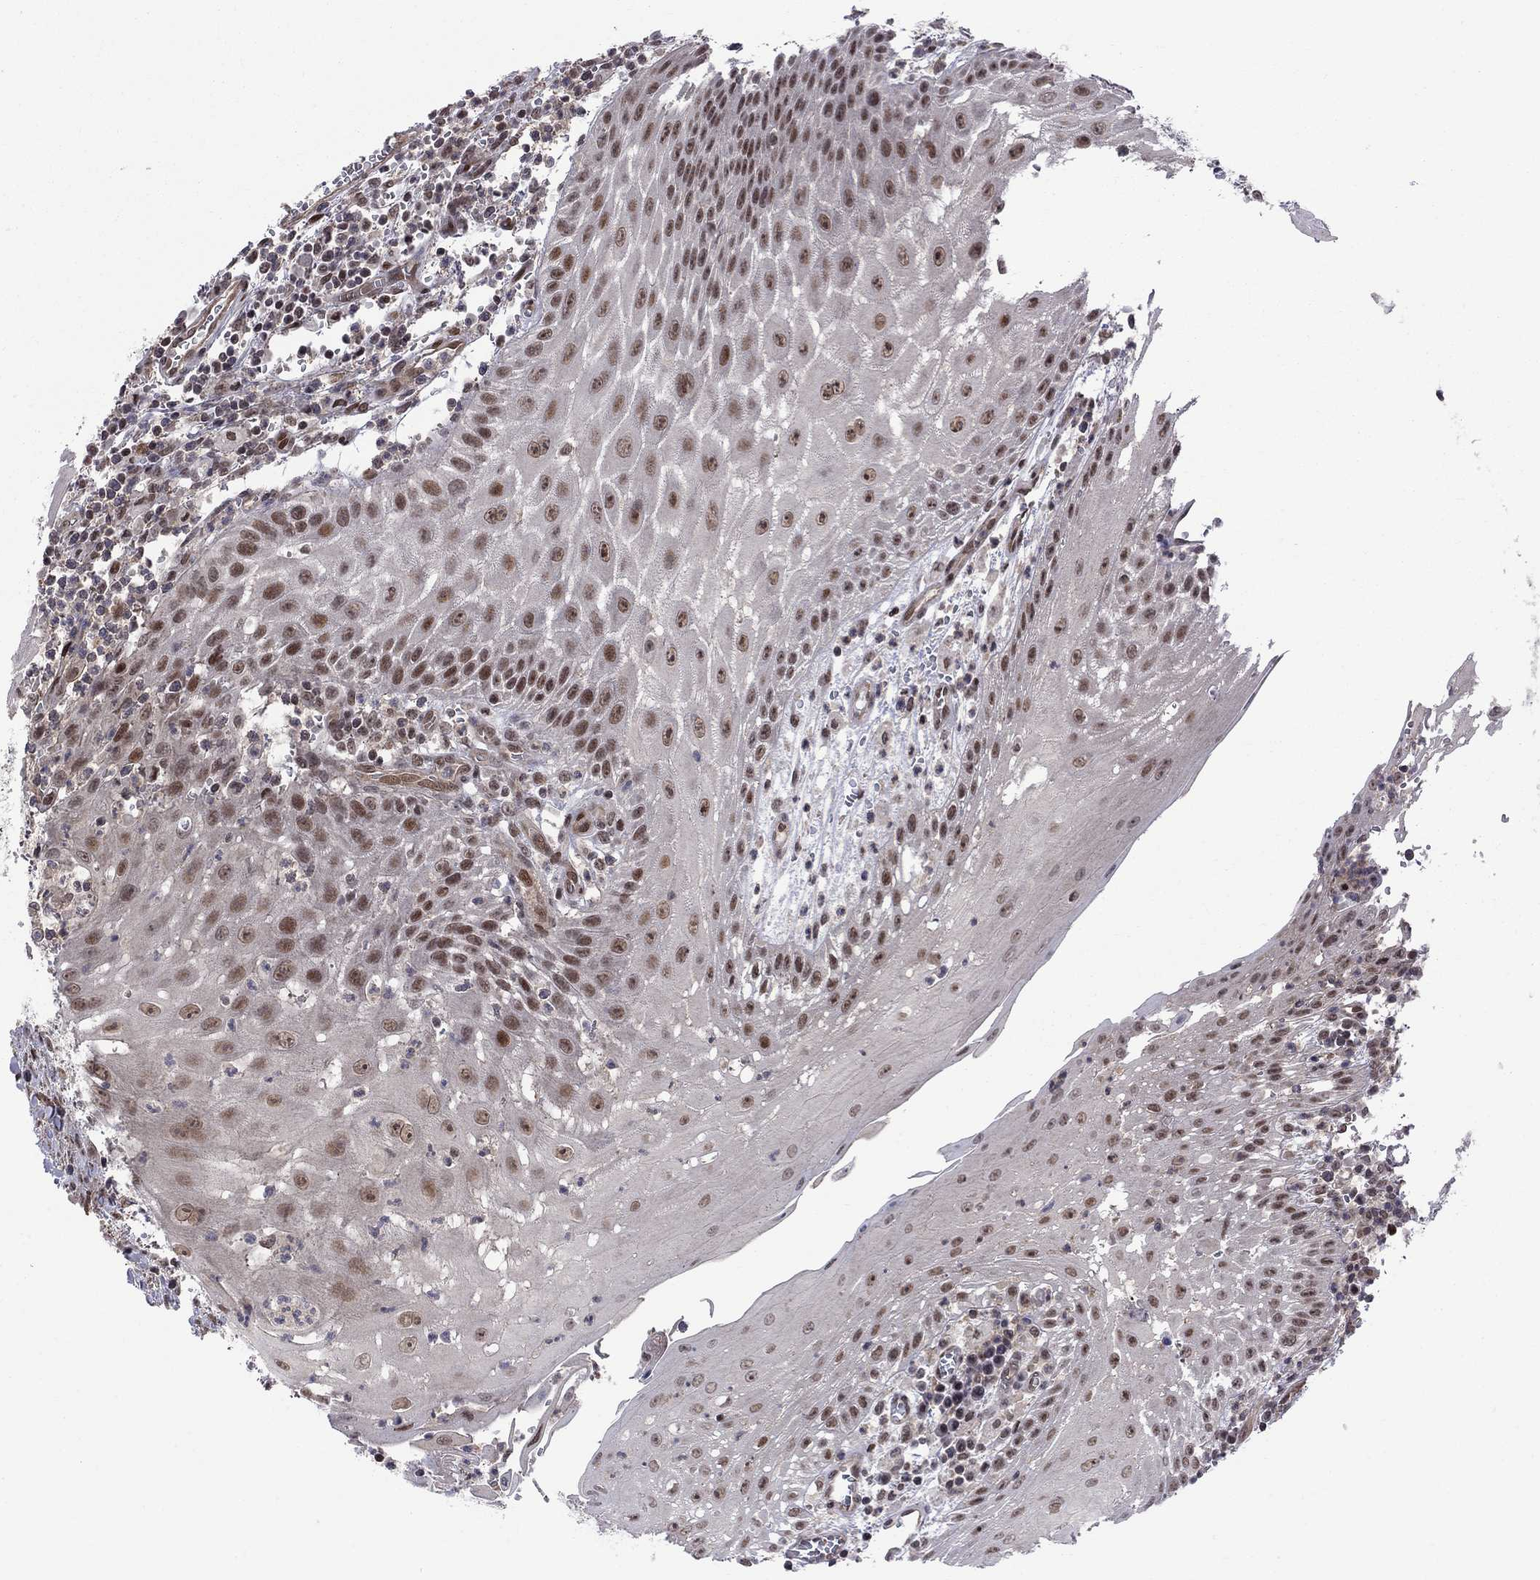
{"staining": {"intensity": "strong", "quantity": "25%-75%", "location": "nuclear"}, "tissue": "head and neck cancer", "cell_type": "Tumor cells", "image_type": "cancer", "snomed": [{"axis": "morphology", "description": "Squamous cell carcinoma, NOS"}, {"axis": "topography", "description": "Oral tissue"}, {"axis": "topography", "description": "Head-Neck"}], "caption": "This is a histology image of immunohistochemistry (IHC) staining of head and neck cancer, which shows strong staining in the nuclear of tumor cells.", "gene": "BRF1", "patient": {"sex": "male", "age": 58}}